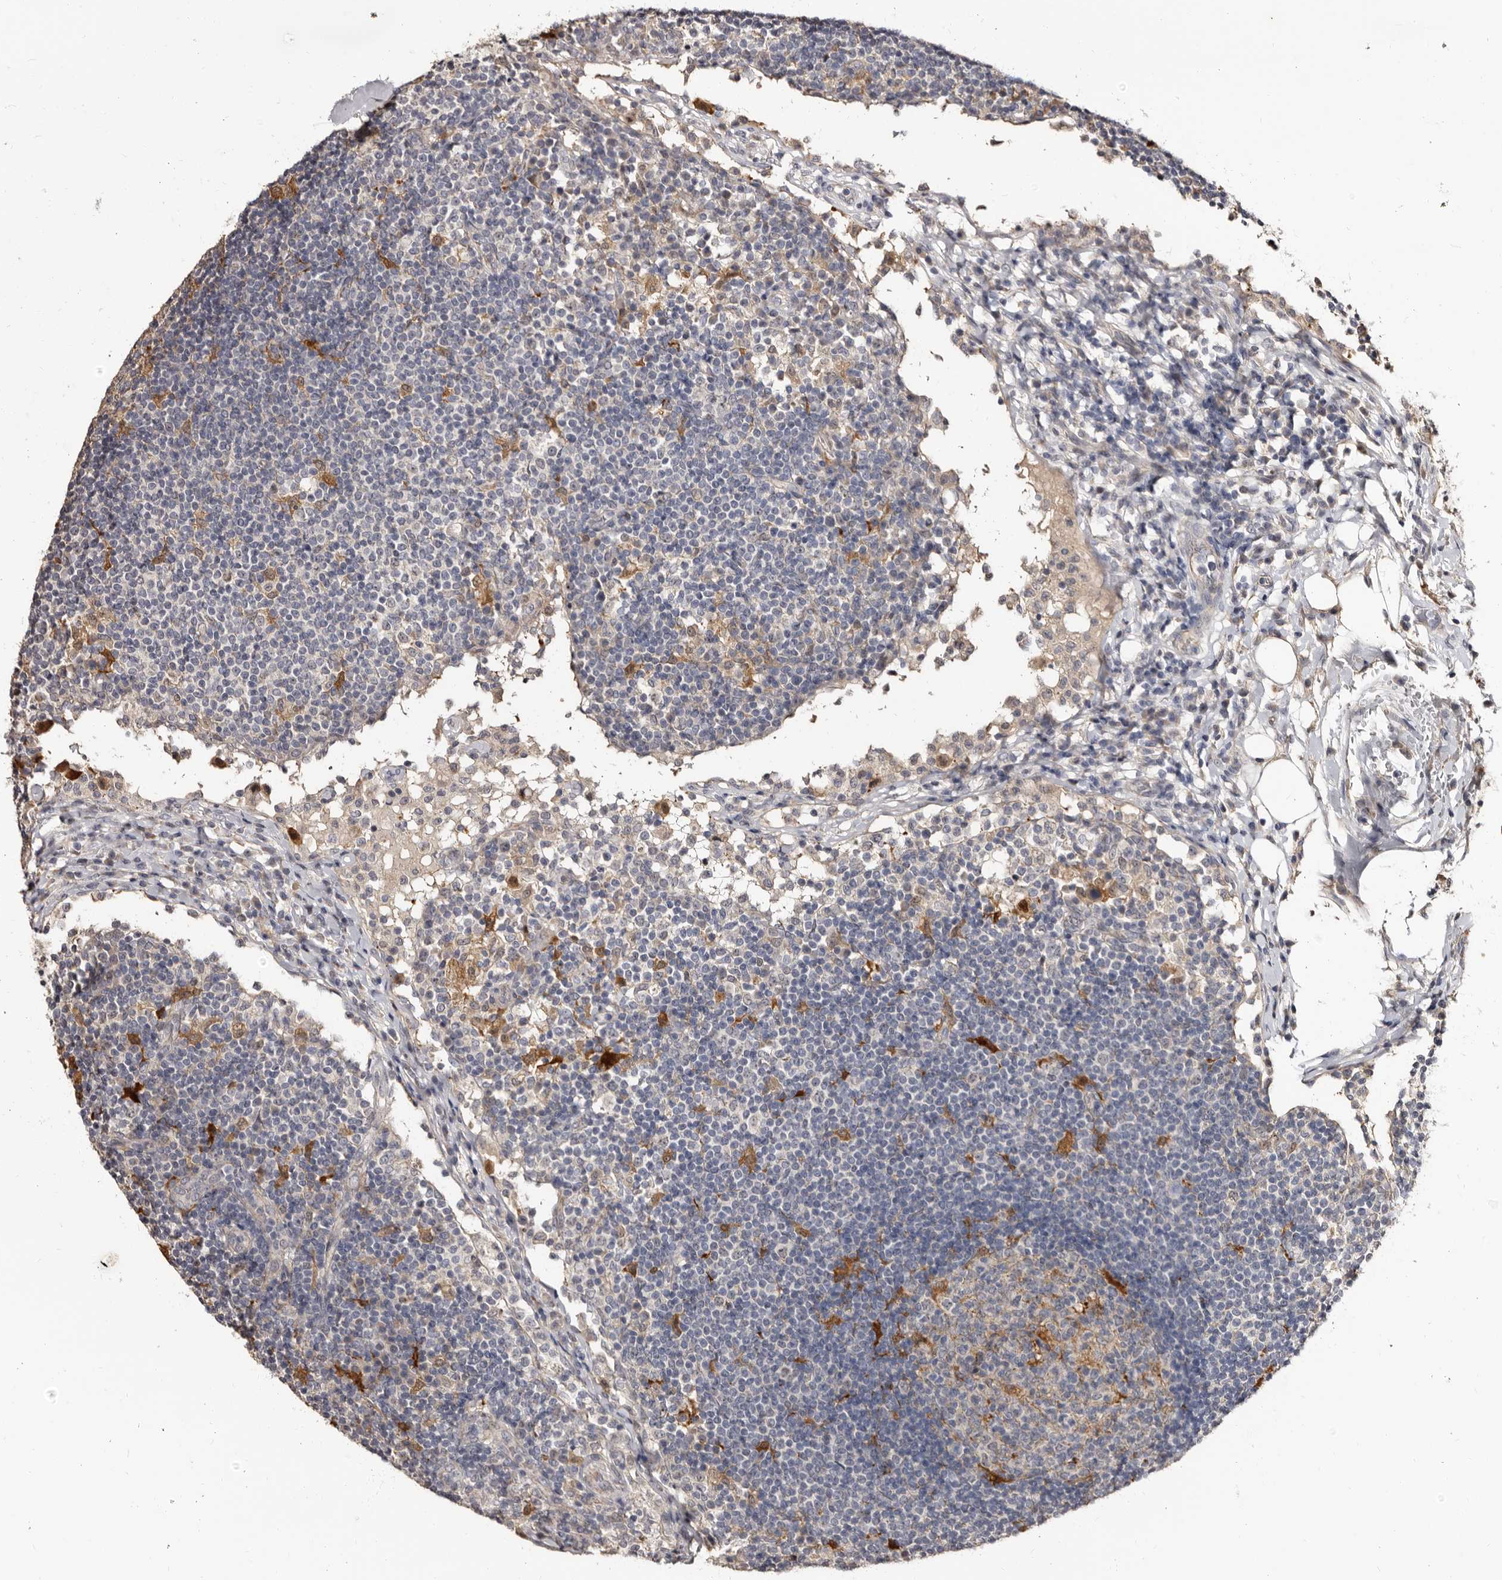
{"staining": {"intensity": "strong", "quantity": "<25%", "location": "cytoplasmic/membranous"}, "tissue": "lymph node", "cell_type": "Germinal center cells", "image_type": "normal", "snomed": [{"axis": "morphology", "description": "Normal tissue, NOS"}, {"axis": "topography", "description": "Lymph node"}], "caption": "DAB (3,3'-diaminobenzidine) immunohistochemical staining of unremarkable lymph node exhibits strong cytoplasmic/membranous protein staining in about <25% of germinal center cells.", "gene": "PTAFR", "patient": {"sex": "female", "age": 53}}